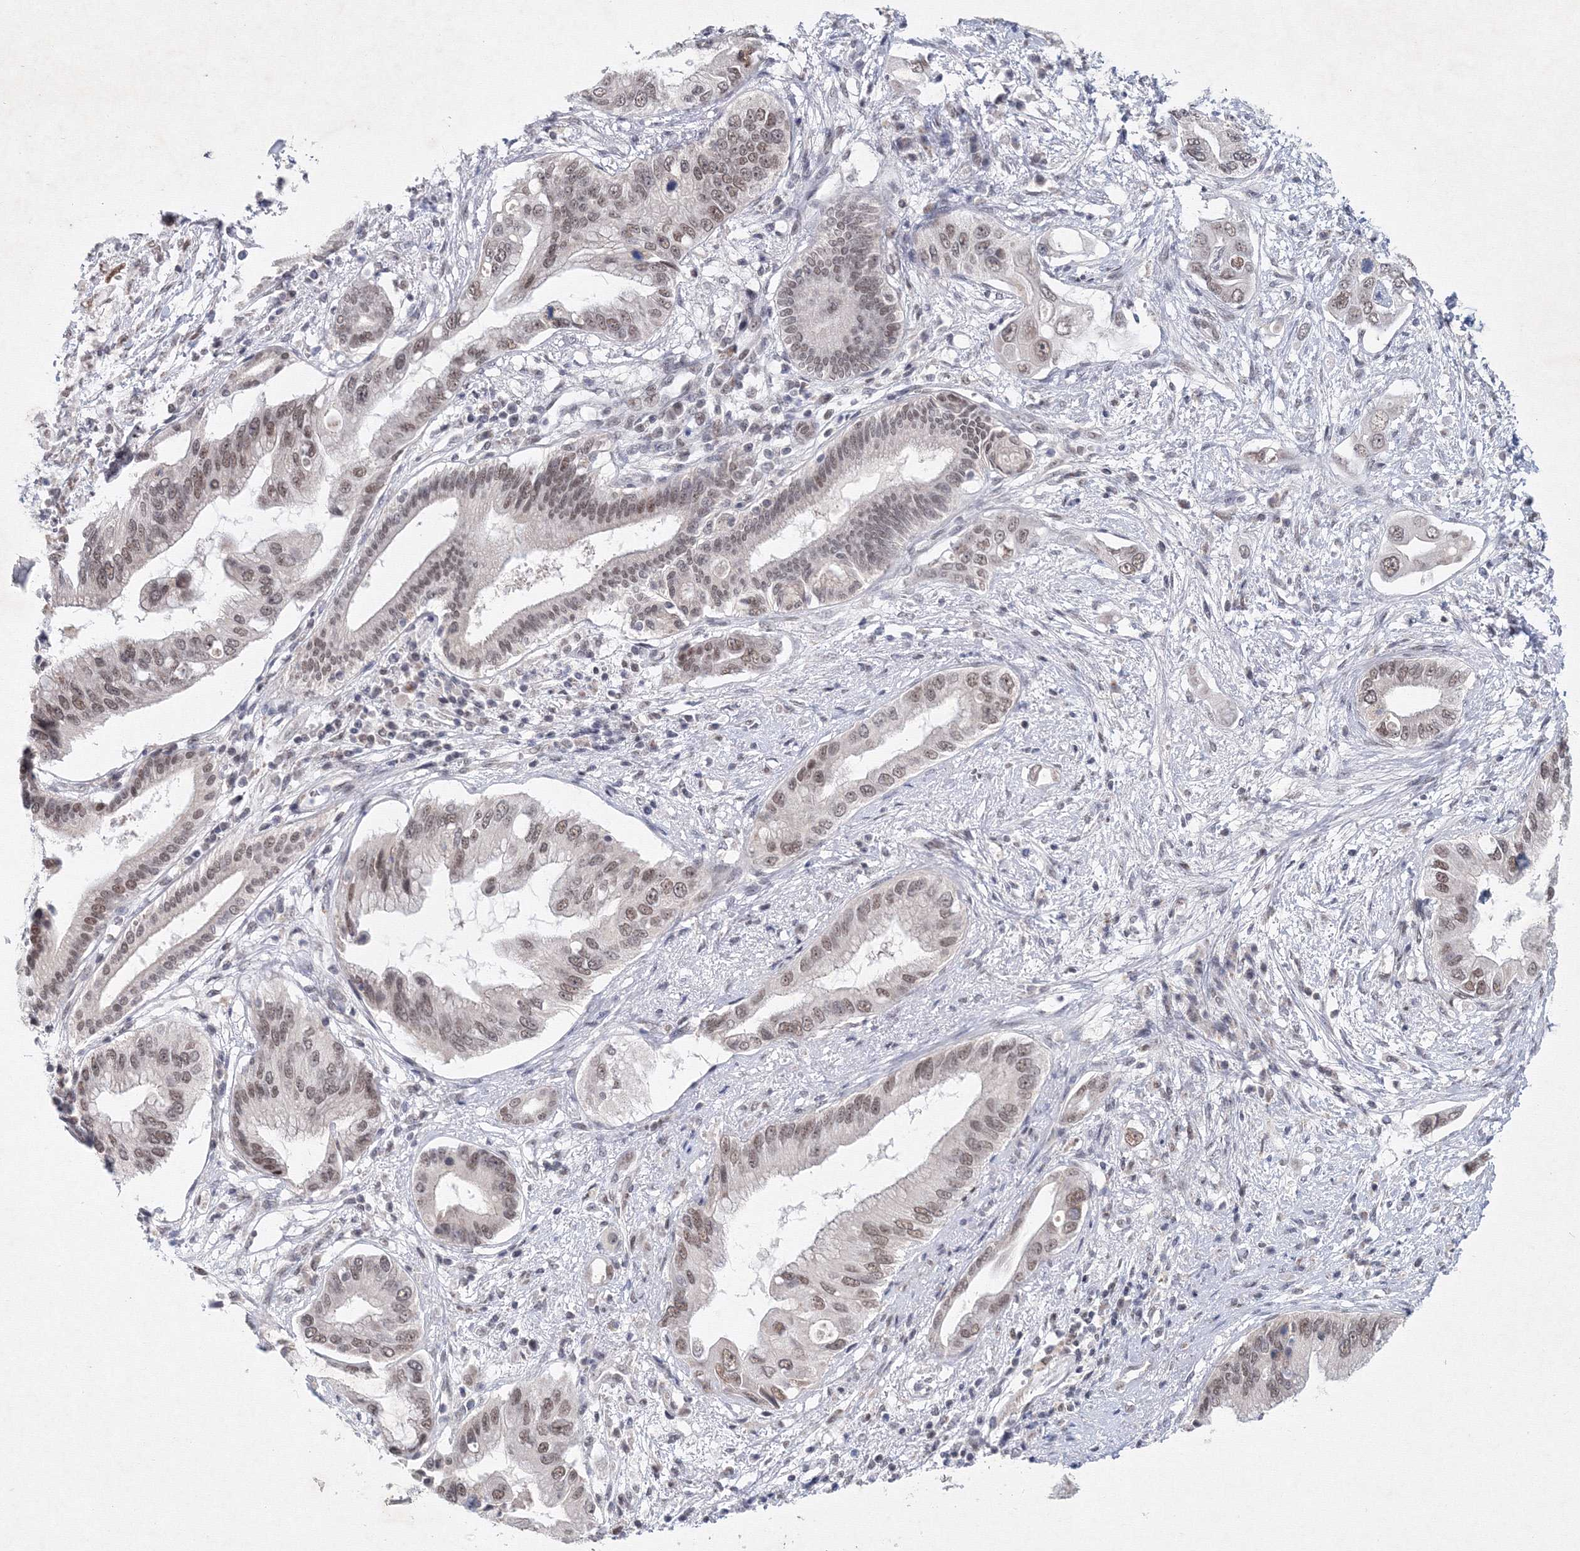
{"staining": {"intensity": "moderate", "quantity": ">75%", "location": "nuclear"}, "tissue": "pancreatic cancer", "cell_type": "Tumor cells", "image_type": "cancer", "snomed": [{"axis": "morphology", "description": "Inflammation, NOS"}, {"axis": "morphology", "description": "Adenocarcinoma, NOS"}, {"axis": "topography", "description": "Pancreas"}], "caption": "Moderate nuclear staining for a protein is present in about >75% of tumor cells of pancreatic cancer using immunohistochemistry (IHC).", "gene": "SF3B6", "patient": {"sex": "female", "age": 56}}